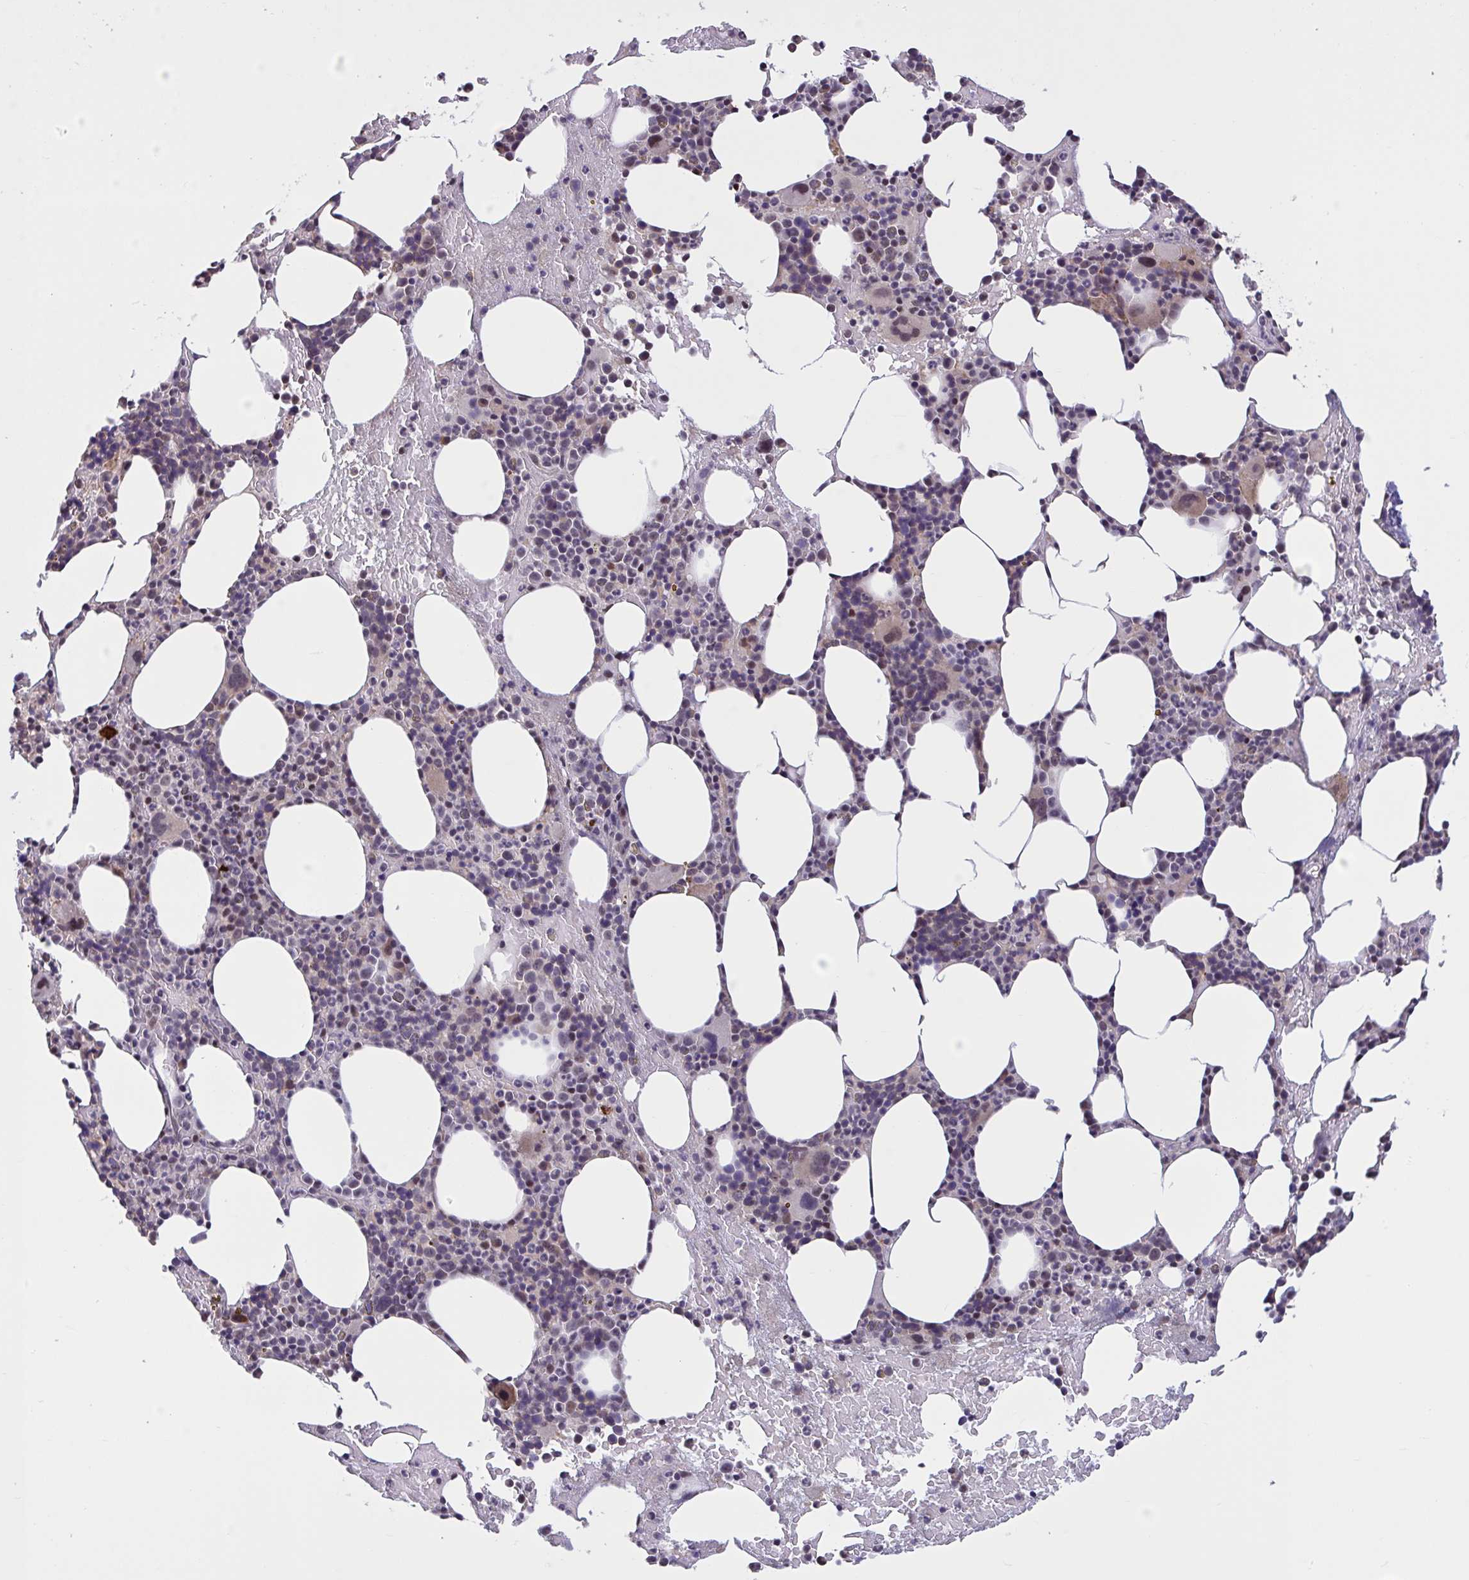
{"staining": {"intensity": "moderate", "quantity": "<25%", "location": "cytoplasmic/membranous,nuclear"}, "tissue": "bone marrow", "cell_type": "Hematopoietic cells", "image_type": "normal", "snomed": [{"axis": "morphology", "description": "Normal tissue, NOS"}, {"axis": "topography", "description": "Bone marrow"}], "caption": "An immunohistochemistry micrograph of unremarkable tissue is shown. Protein staining in brown shows moderate cytoplasmic/membranous,nuclear positivity in bone marrow within hematopoietic cells. The staining was performed using DAB to visualize the protein expression in brown, while the nuclei were stained in blue with hematoxylin (Magnification: 20x).", "gene": "ZNF414", "patient": {"sex": "female", "age": 62}}